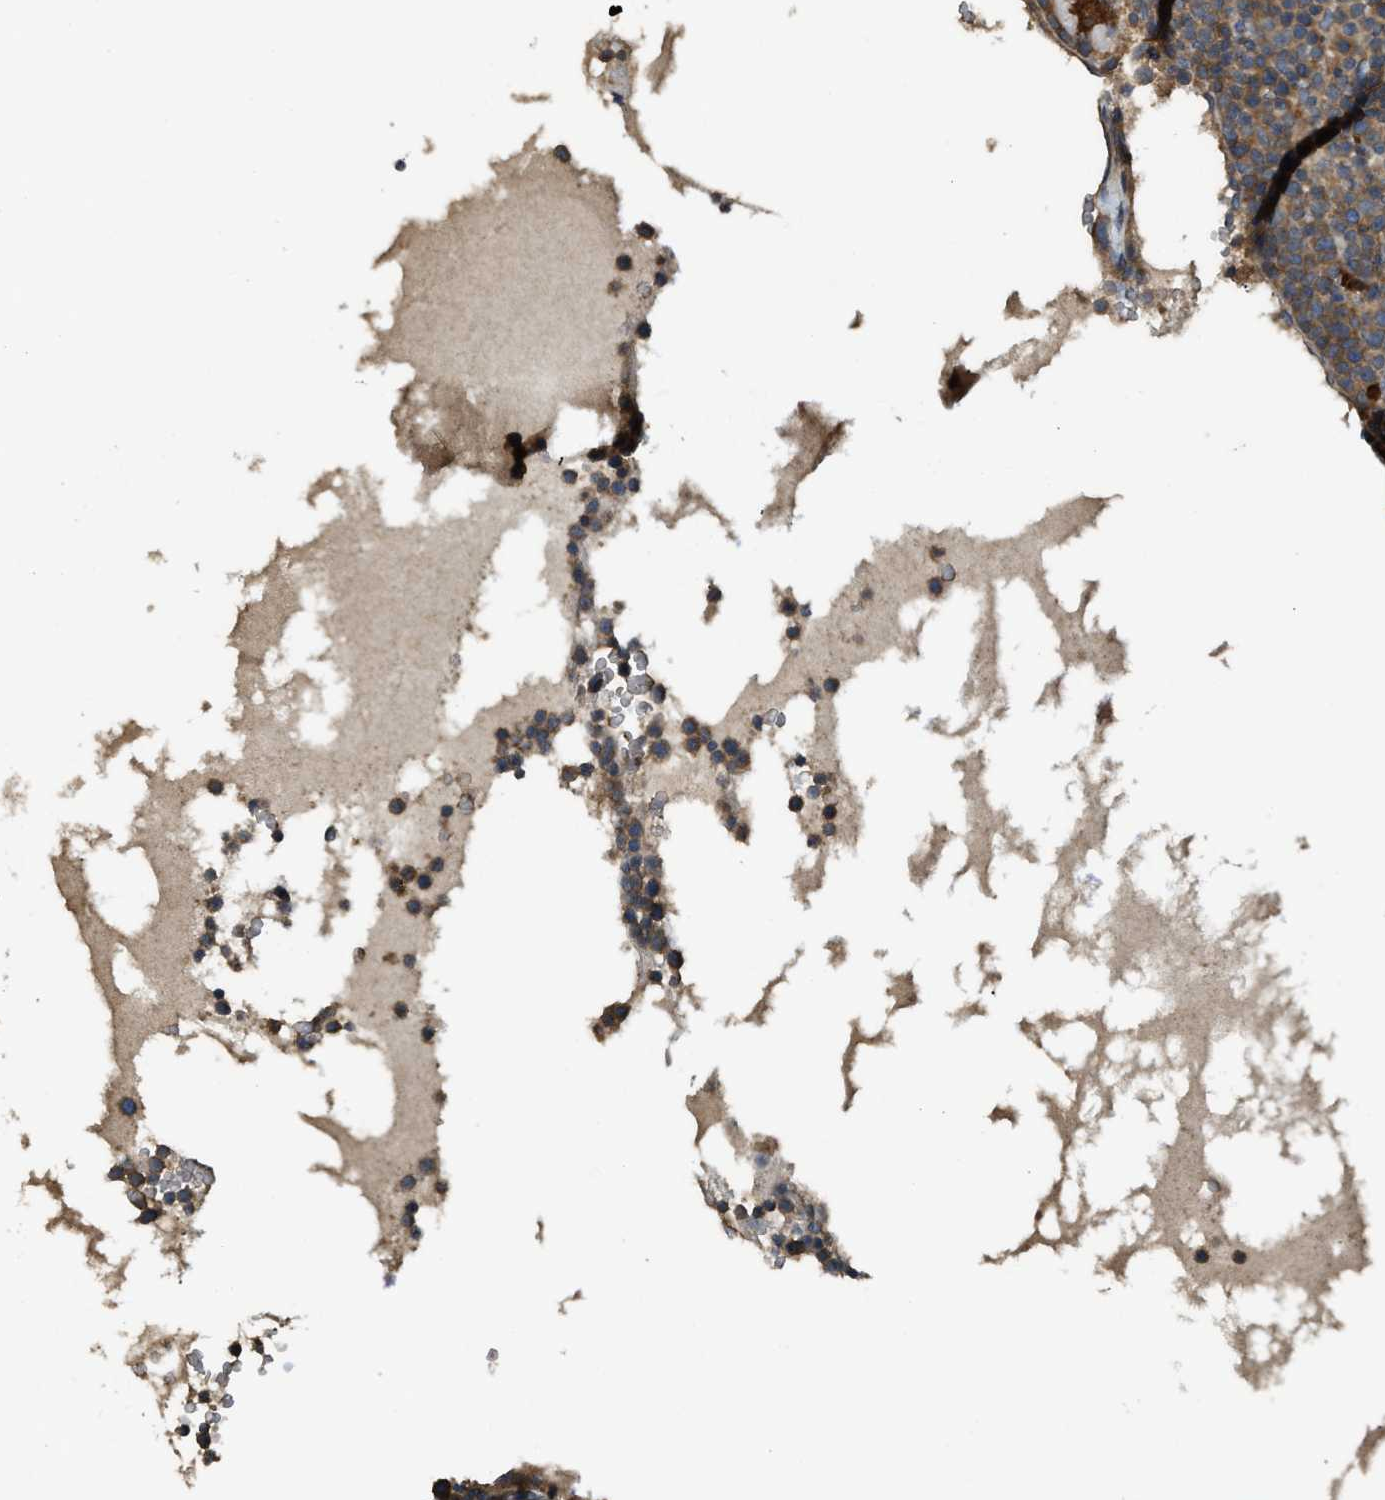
{"staining": {"intensity": "moderate", "quantity": ">75%", "location": "cytoplasmic/membranous"}, "tissue": "lymphoma", "cell_type": "Tumor cells", "image_type": "cancer", "snomed": [{"axis": "morphology", "description": "Malignant lymphoma, non-Hodgkin's type, High grade"}, {"axis": "topography", "description": "Lymph node"}], "caption": "Moderate cytoplasmic/membranous protein positivity is present in approximately >75% of tumor cells in lymphoma. (Stains: DAB in brown, nuclei in blue, Microscopy: brightfield microscopy at high magnification).", "gene": "BAG4", "patient": {"sex": "male", "age": 61}}